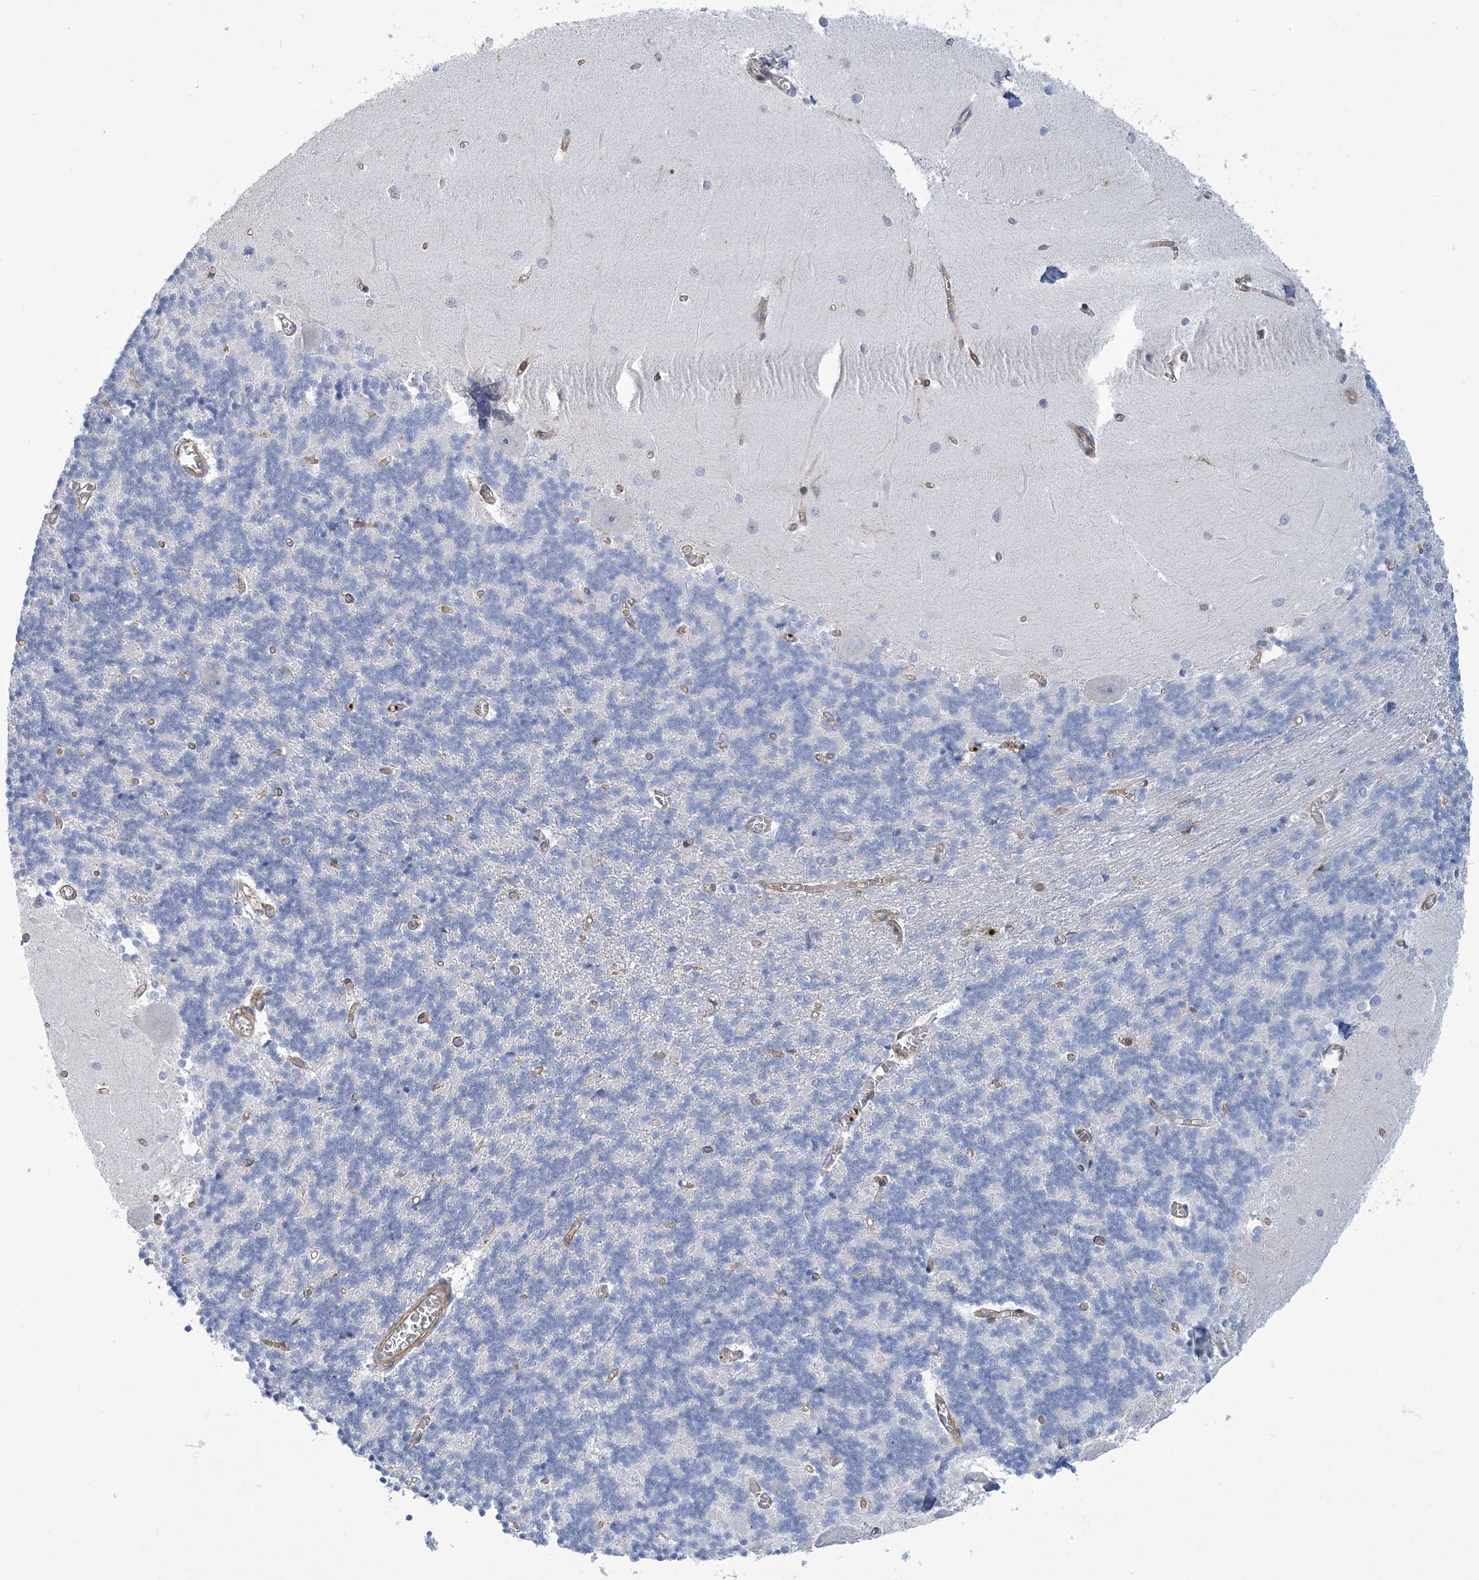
{"staining": {"intensity": "negative", "quantity": "none", "location": "none"}, "tissue": "cerebellum", "cell_type": "Cells in granular layer", "image_type": "normal", "snomed": [{"axis": "morphology", "description": "Normal tissue, NOS"}, {"axis": "topography", "description": "Cerebellum"}], "caption": "An image of cerebellum stained for a protein exhibits no brown staining in cells in granular layer.", "gene": "ARAP2", "patient": {"sex": "male", "age": 37}}